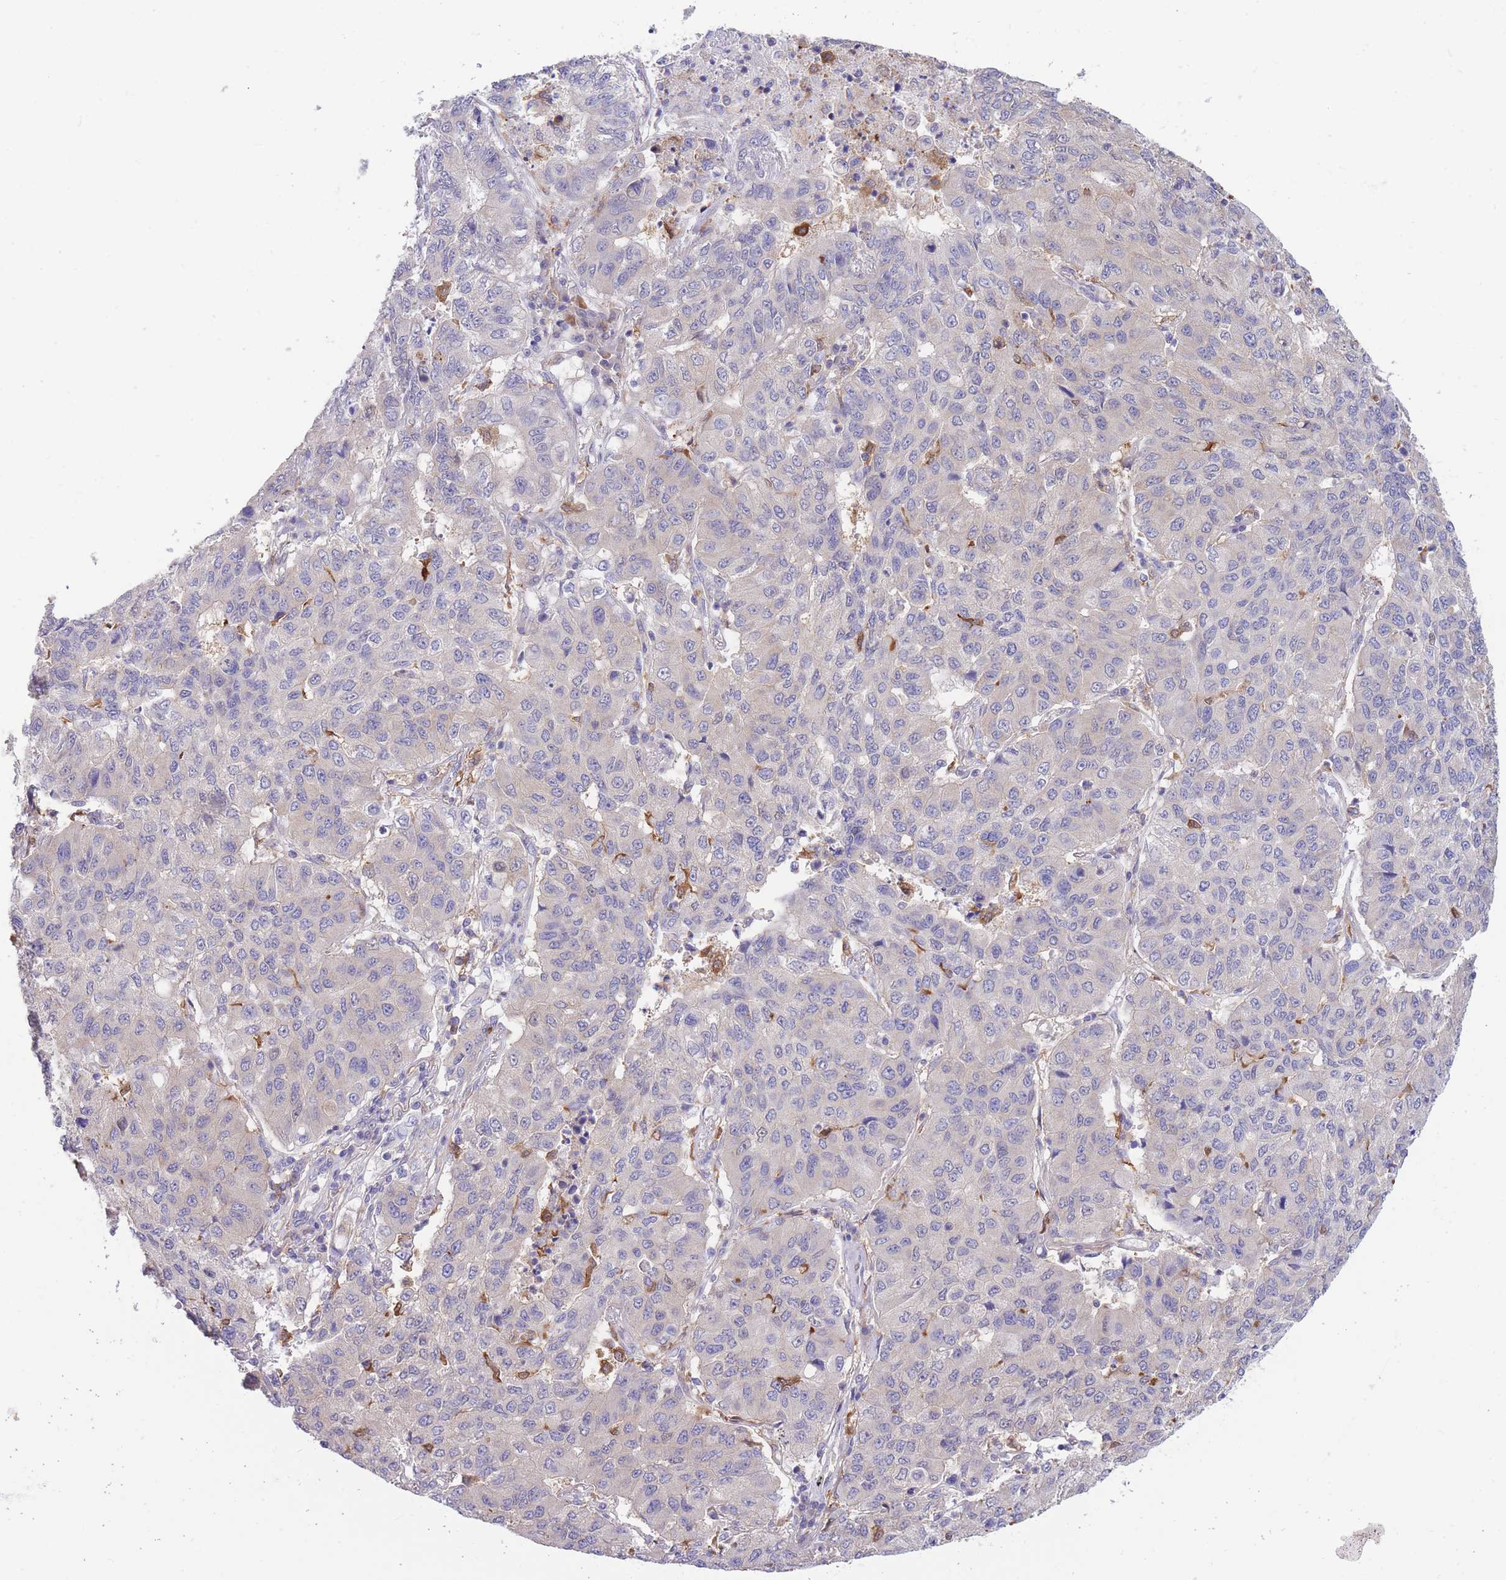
{"staining": {"intensity": "negative", "quantity": "none", "location": "none"}, "tissue": "lung cancer", "cell_type": "Tumor cells", "image_type": "cancer", "snomed": [{"axis": "morphology", "description": "Squamous cell carcinoma, NOS"}, {"axis": "topography", "description": "Lung"}], "caption": "Tumor cells show no significant protein positivity in lung squamous cell carcinoma.", "gene": "NAMPT", "patient": {"sex": "male", "age": 74}}